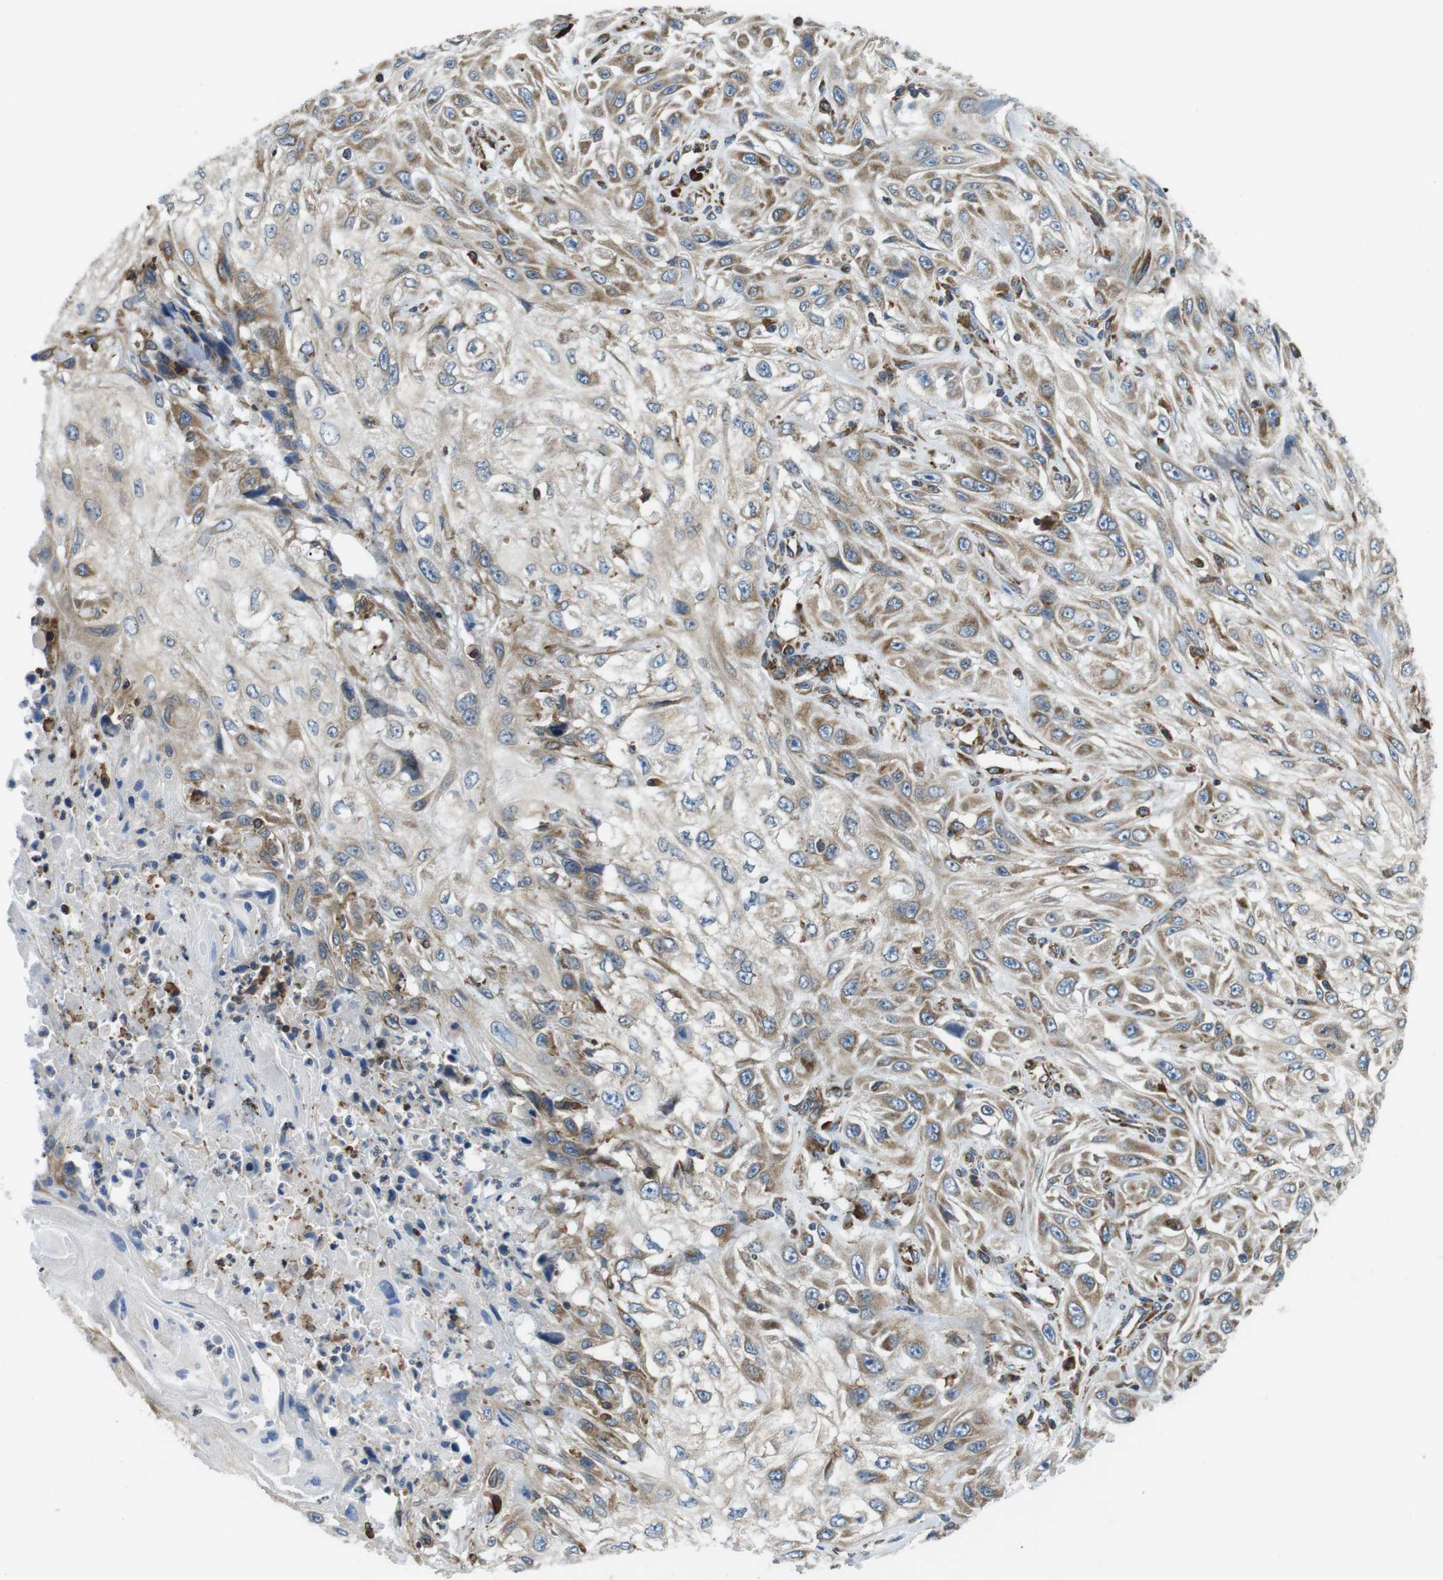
{"staining": {"intensity": "weak", "quantity": "25%-75%", "location": "cytoplasmic/membranous"}, "tissue": "skin cancer", "cell_type": "Tumor cells", "image_type": "cancer", "snomed": [{"axis": "morphology", "description": "Squamous cell carcinoma, NOS"}, {"axis": "topography", "description": "Skin"}], "caption": "This micrograph shows skin squamous cell carcinoma stained with IHC to label a protein in brown. The cytoplasmic/membranous of tumor cells show weak positivity for the protein. Nuclei are counter-stained blue.", "gene": "UGGT1", "patient": {"sex": "male", "age": 75}}